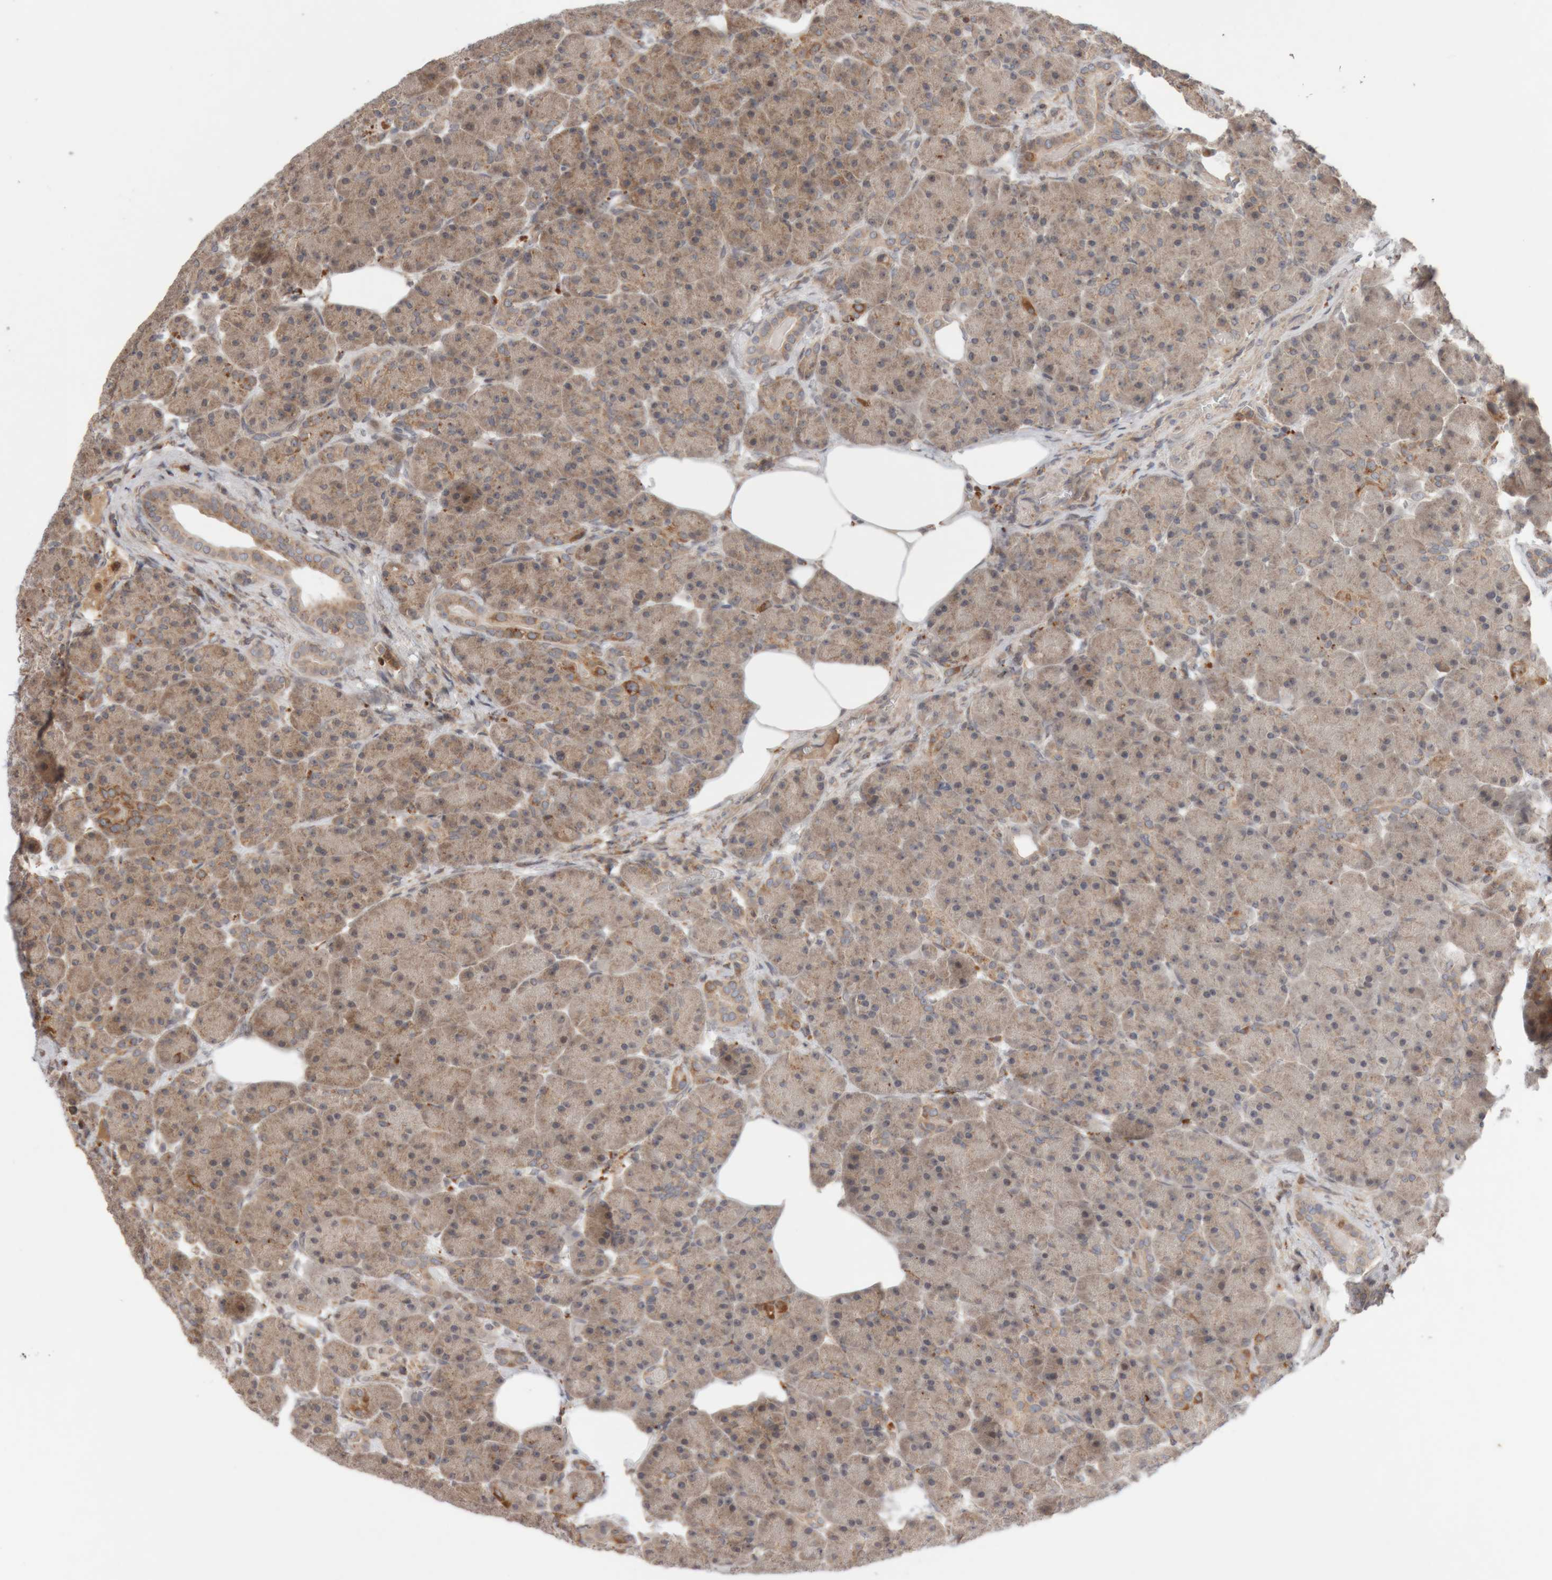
{"staining": {"intensity": "moderate", "quantity": ">75%", "location": "cytoplasmic/membranous"}, "tissue": "pancreas", "cell_type": "Exocrine glandular cells", "image_type": "normal", "snomed": [{"axis": "morphology", "description": "Normal tissue, NOS"}, {"axis": "topography", "description": "Pancreas"}], "caption": "The histopathology image displays immunohistochemical staining of unremarkable pancreas. There is moderate cytoplasmic/membranous positivity is seen in approximately >75% of exocrine glandular cells. The staining is performed using DAB brown chromogen to label protein expression. The nuclei are counter-stained blue using hematoxylin.", "gene": "KIF21B", "patient": {"sex": "male", "age": 63}}